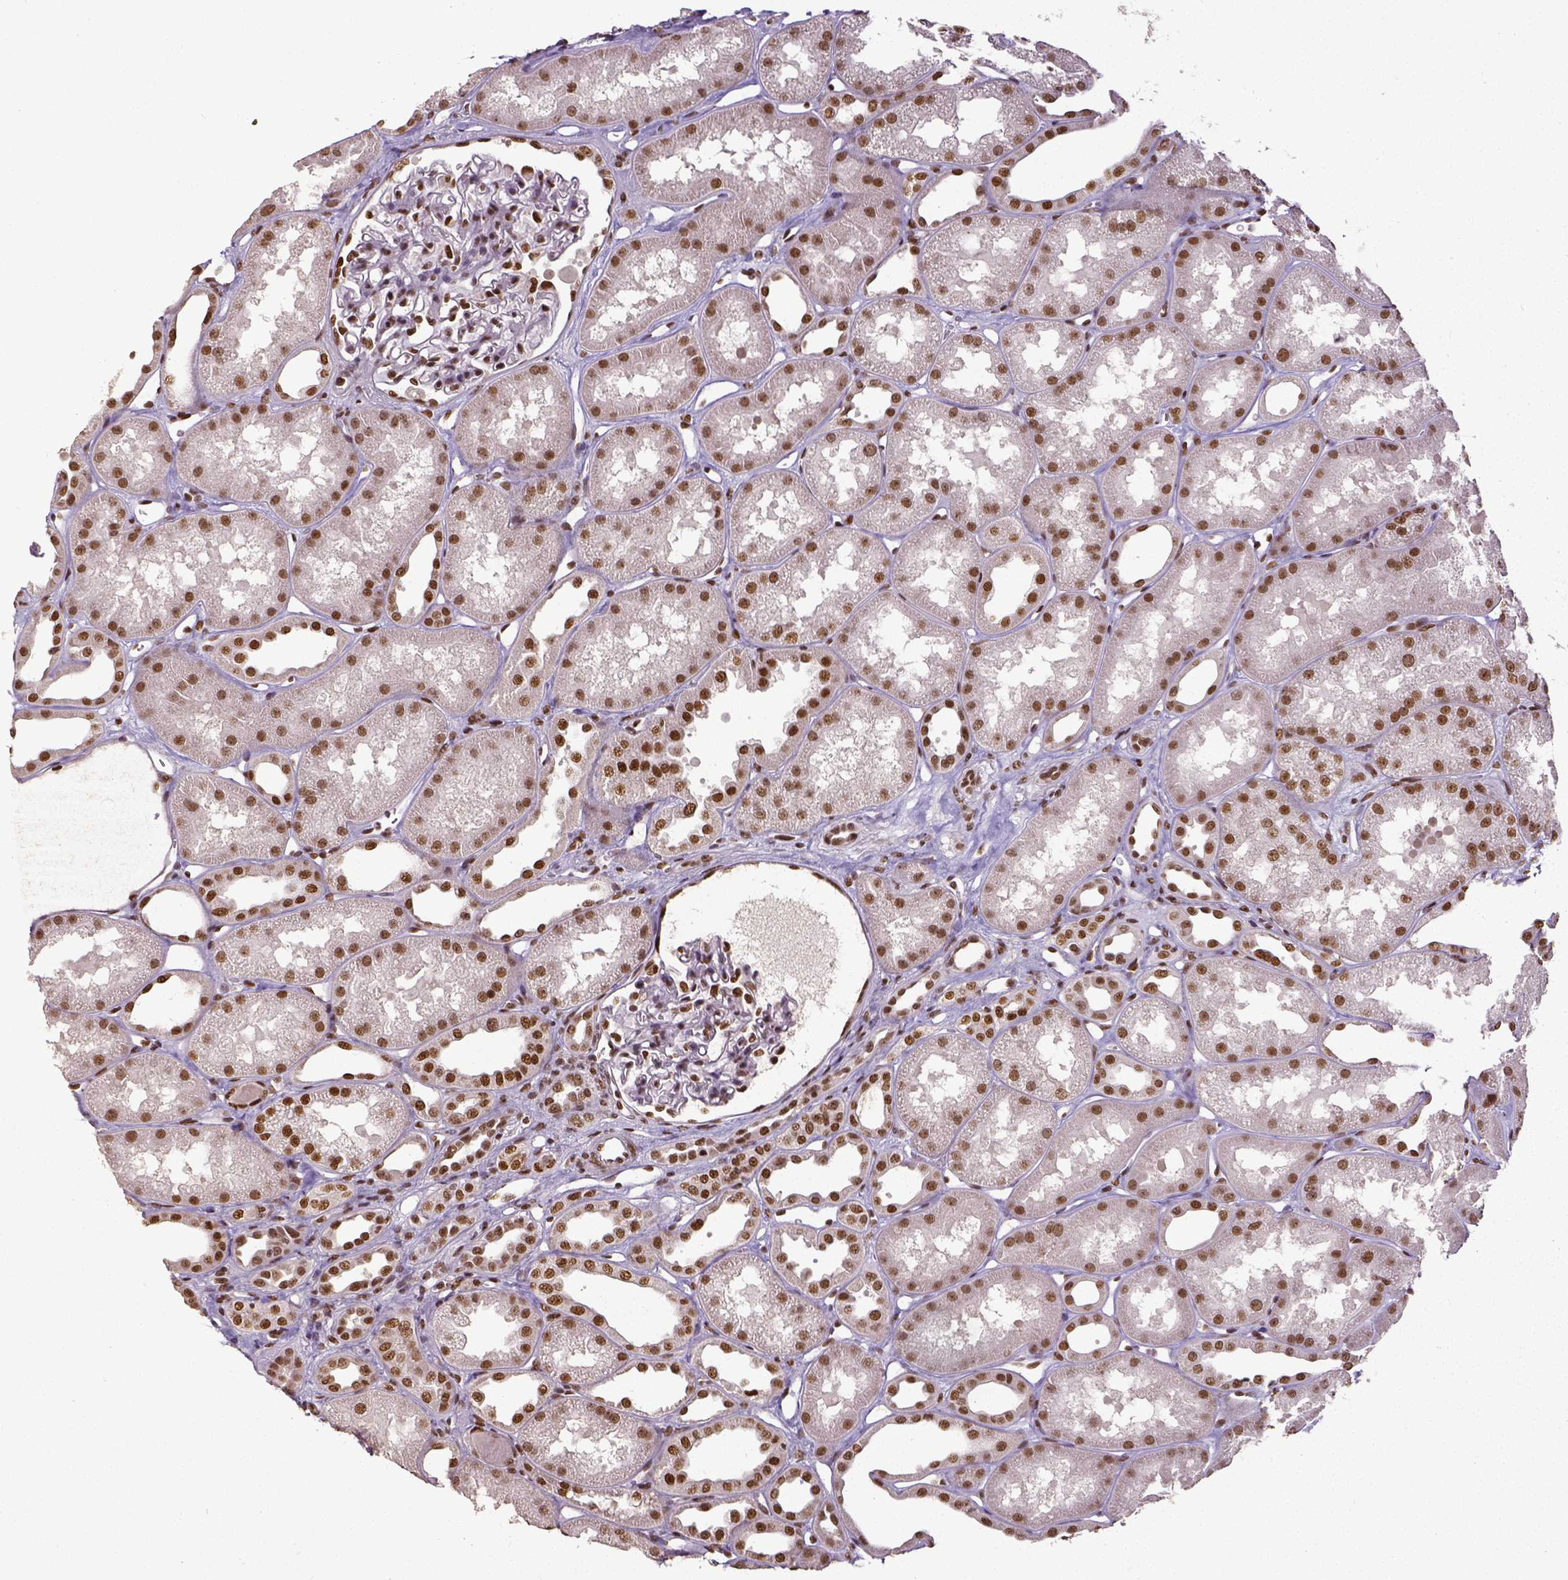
{"staining": {"intensity": "strong", "quantity": ">75%", "location": "nuclear"}, "tissue": "kidney", "cell_type": "Cells in glomeruli", "image_type": "normal", "snomed": [{"axis": "morphology", "description": "Normal tissue, NOS"}, {"axis": "topography", "description": "Kidney"}], "caption": "A brown stain labels strong nuclear expression of a protein in cells in glomeruli of unremarkable human kidney.", "gene": "ATRX", "patient": {"sex": "male", "age": 61}}